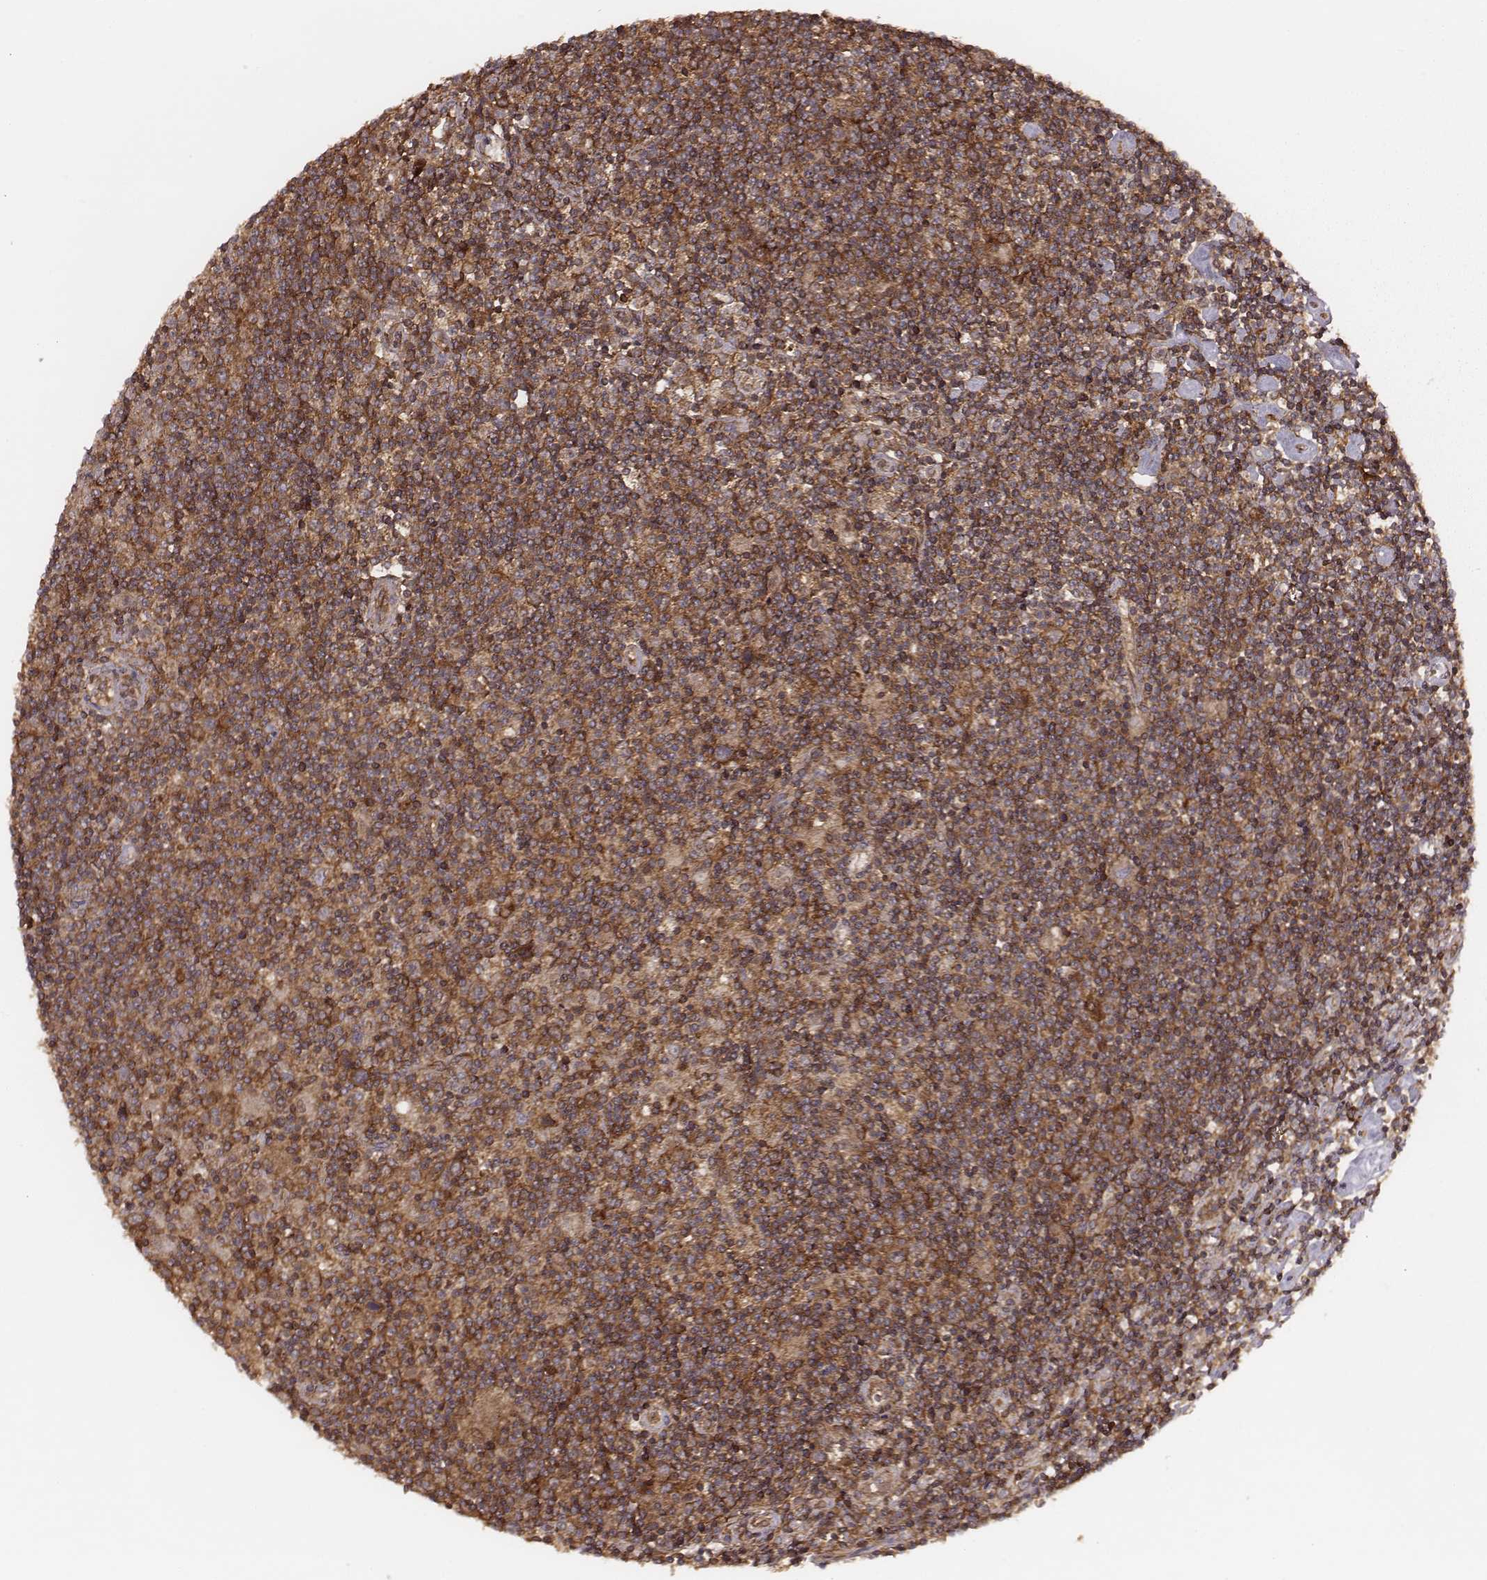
{"staining": {"intensity": "strong", "quantity": ">75%", "location": "cytoplasmic/membranous"}, "tissue": "lymphoma", "cell_type": "Tumor cells", "image_type": "cancer", "snomed": [{"axis": "morphology", "description": "Hodgkin's disease, NOS"}, {"axis": "topography", "description": "Lymph node"}], "caption": "Strong cytoplasmic/membranous expression is appreciated in approximately >75% of tumor cells in lymphoma. (DAB = brown stain, brightfield microscopy at high magnification).", "gene": "CARS1", "patient": {"sex": "male", "age": 40}}